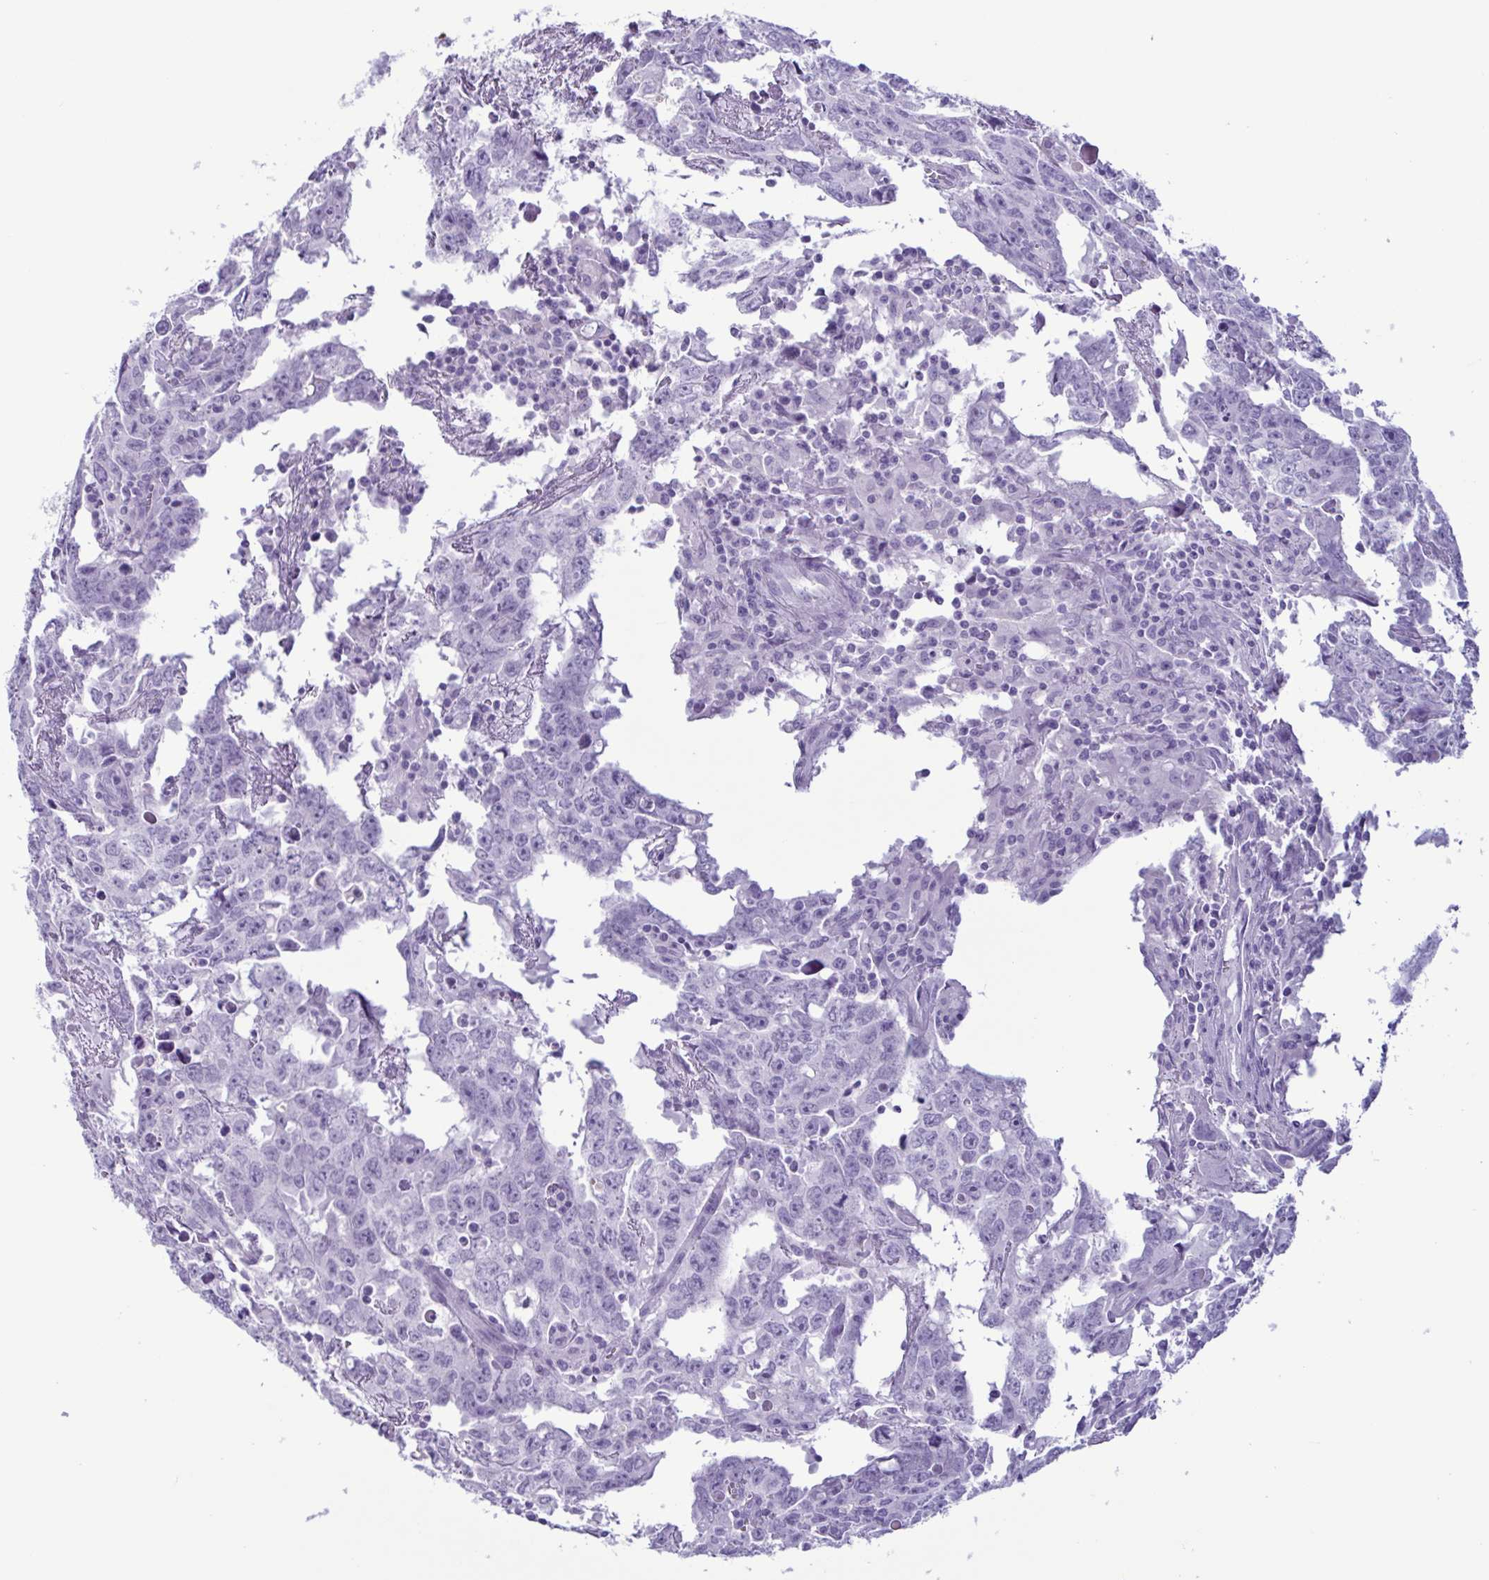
{"staining": {"intensity": "negative", "quantity": "none", "location": "none"}, "tissue": "testis cancer", "cell_type": "Tumor cells", "image_type": "cancer", "snomed": [{"axis": "morphology", "description": "Carcinoma, Embryonal, NOS"}, {"axis": "topography", "description": "Testis"}], "caption": "A high-resolution photomicrograph shows IHC staining of testis cancer (embryonal carcinoma), which displays no significant expression in tumor cells.", "gene": "LTF", "patient": {"sex": "male", "age": 22}}